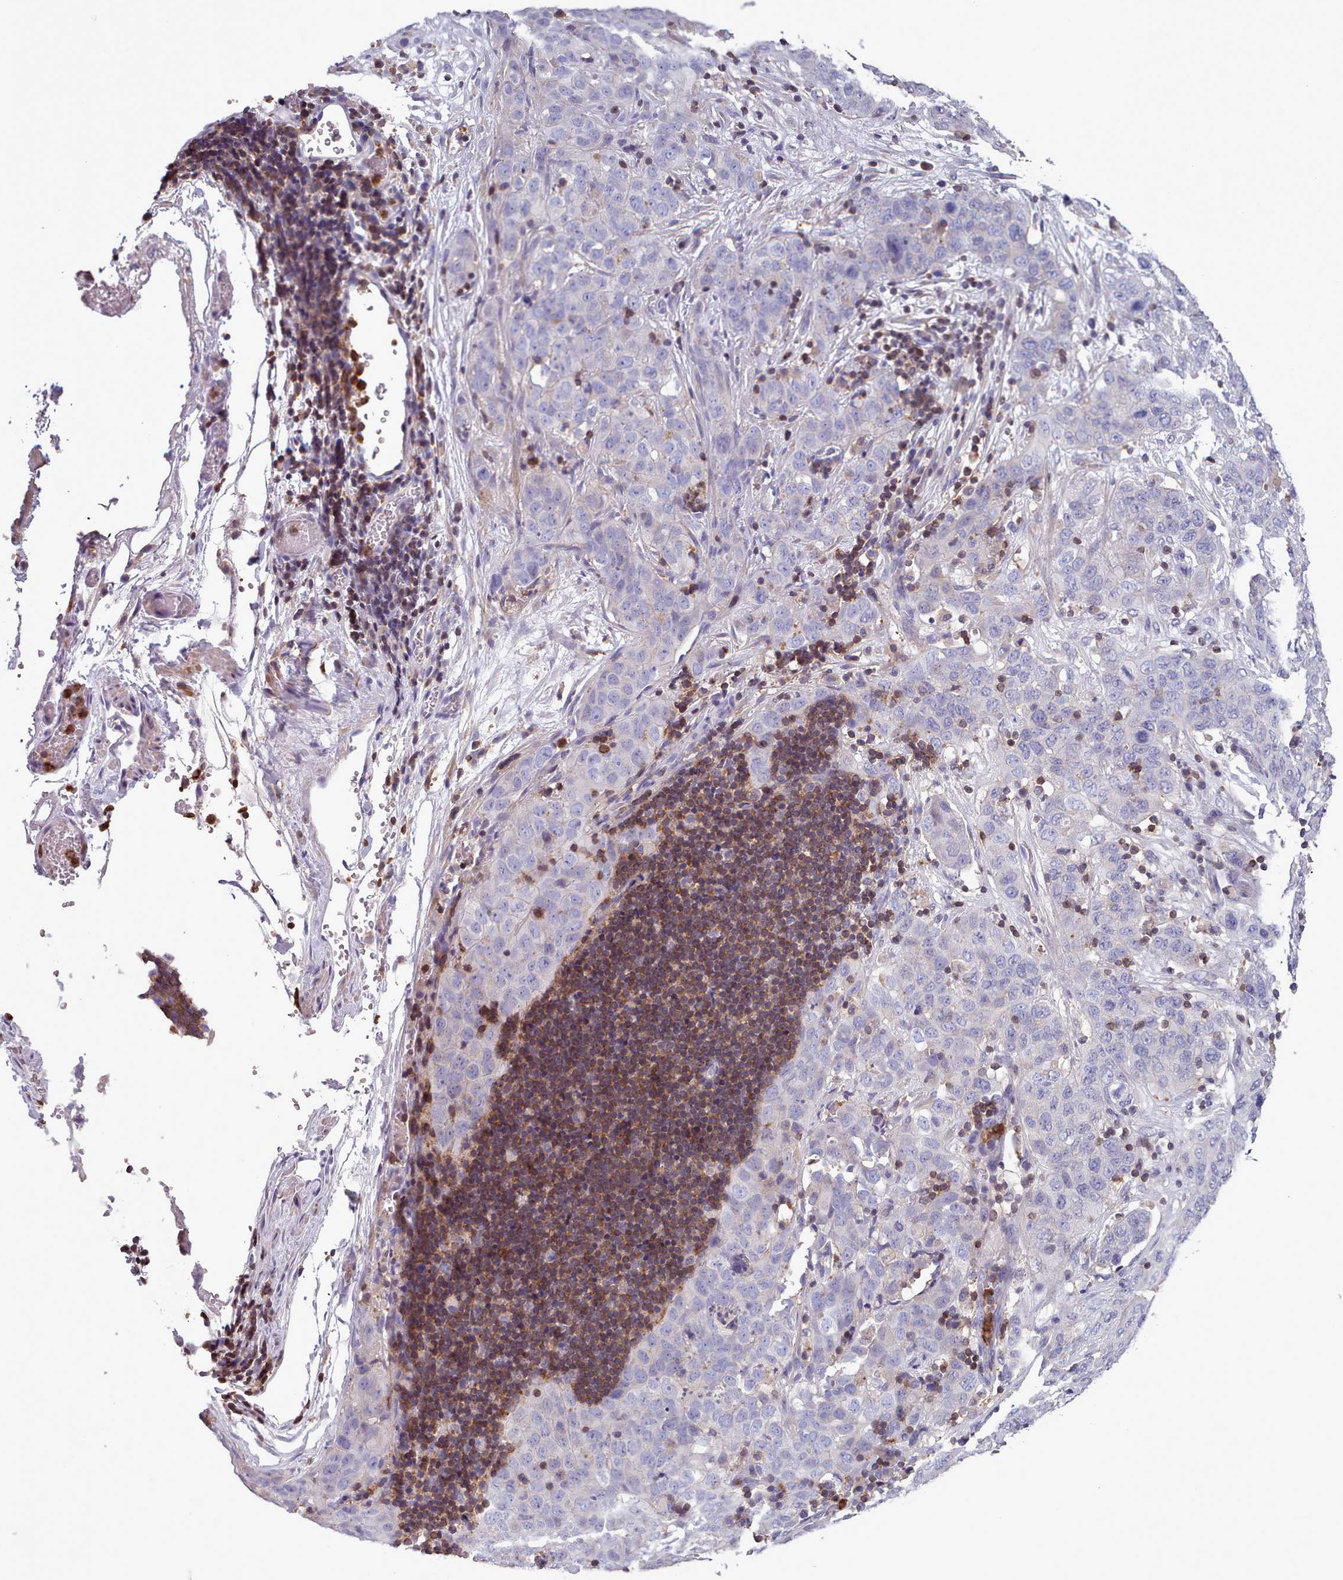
{"staining": {"intensity": "negative", "quantity": "none", "location": "none"}, "tissue": "stomach cancer", "cell_type": "Tumor cells", "image_type": "cancer", "snomed": [{"axis": "morphology", "description": "Normal tissue, NOS"}, {"axis": "morphology", "description": "Adenocarcinoma, NOS"}, {"axis": "topography", "description": "Lymph node"}, {"axis": "topography", "description": "Stomach"}], "caption": "Stomach adenocarcinoma was stained to show a protein in brown. There is no significant positivity in tumor cells.", "gene": "RAC2", "patient": {"sex": "male", "age": 48}}